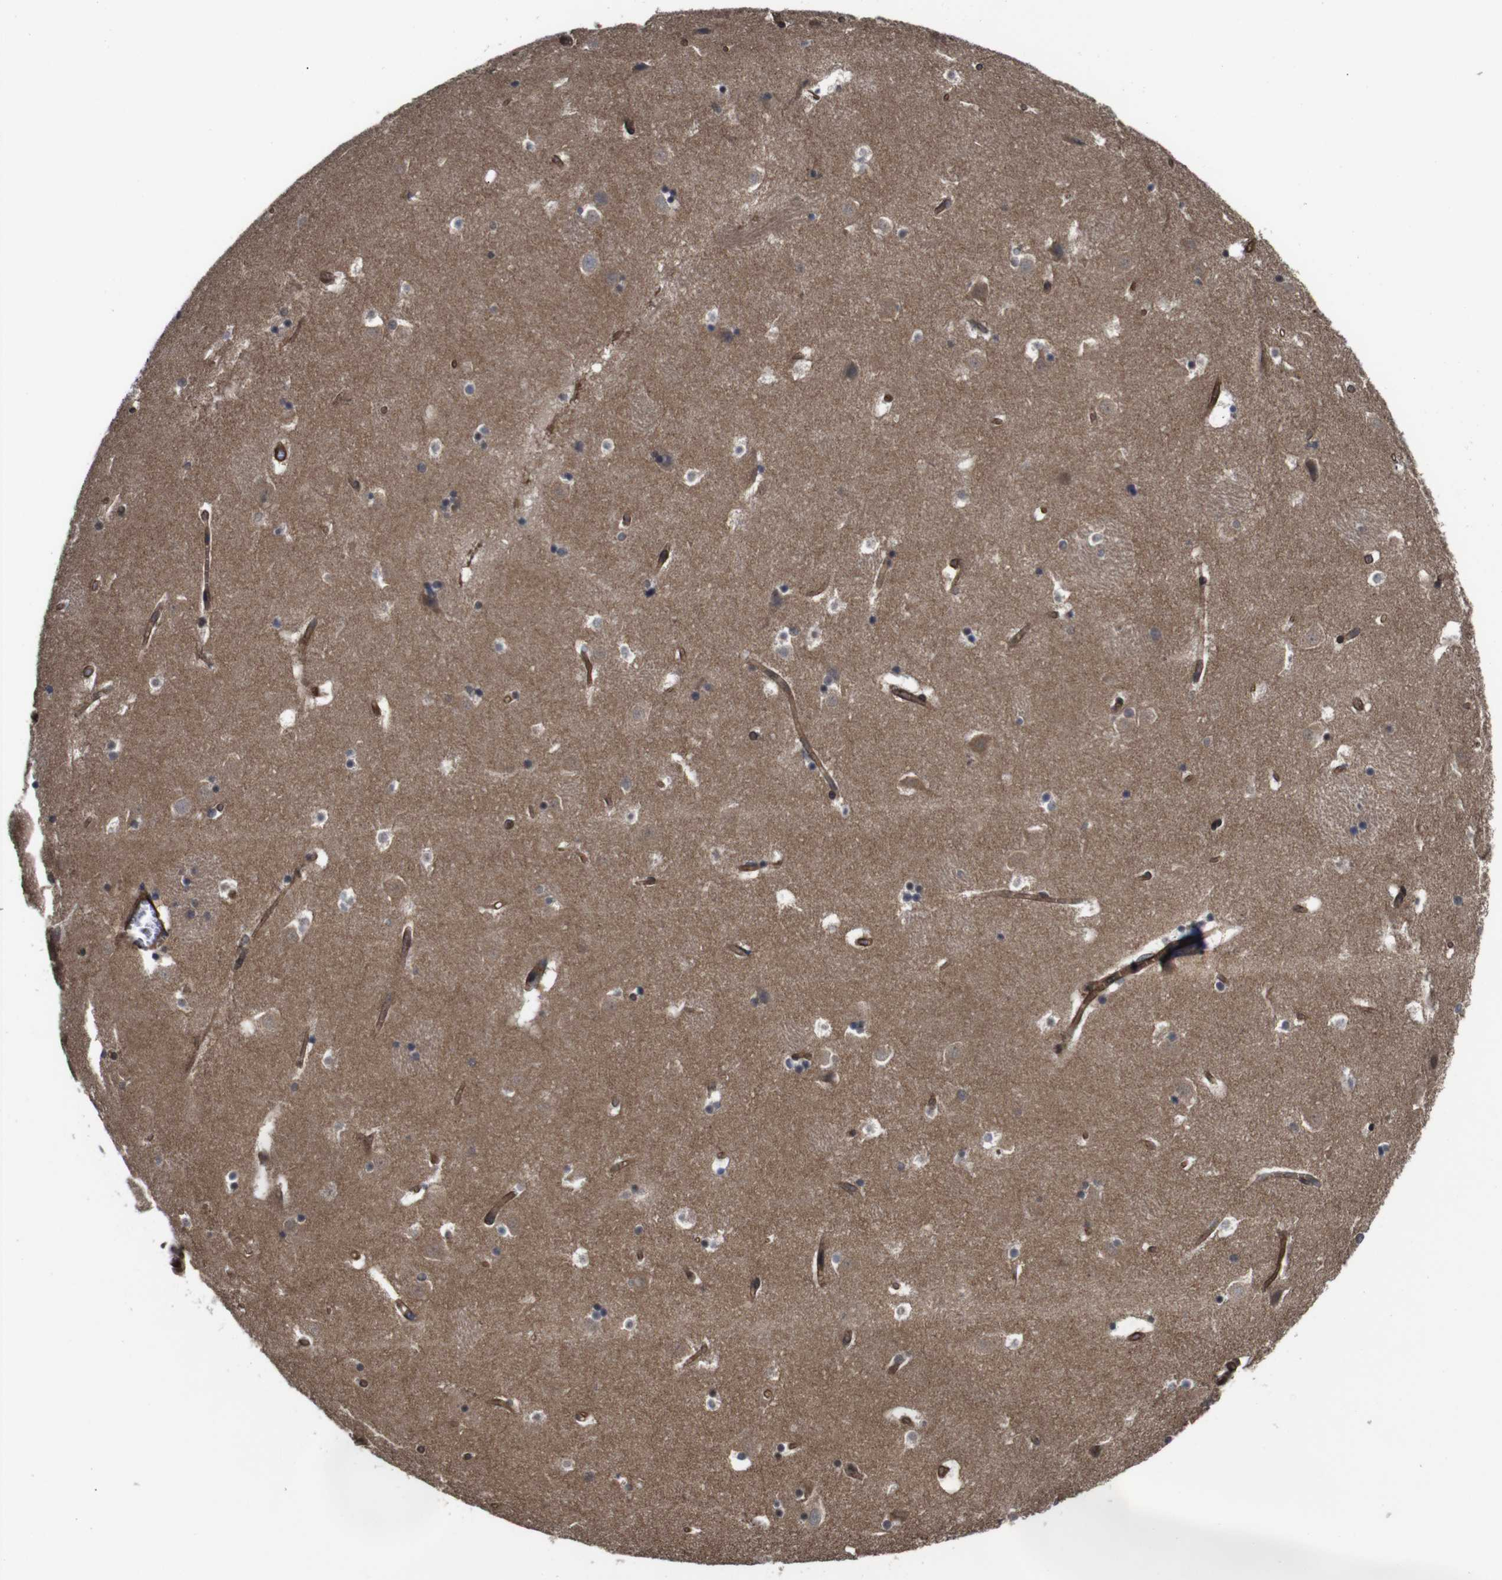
{"staining": {"intensity": "moderate", "quantity": "25%-75%", "location": "cytoplasmic/membranous"}, "tissue": "caudate", "cell_type": "Glial cells", "image_type": "normal", "snomed": [{"axis": "morphology", "description": "Normal tissue, NOS"}, {"axis": "topography", "description": "Lateral ventricle wall"}], "caption": "Immunohistochemical staining of normal caudate shows moderate cytoplasmic/membranous protein staining in about 25%-75% of glial cells. Nuclei are stained in blue.", "gene": "NANOS1", "patient": {"sex": "male", "age": 45}}